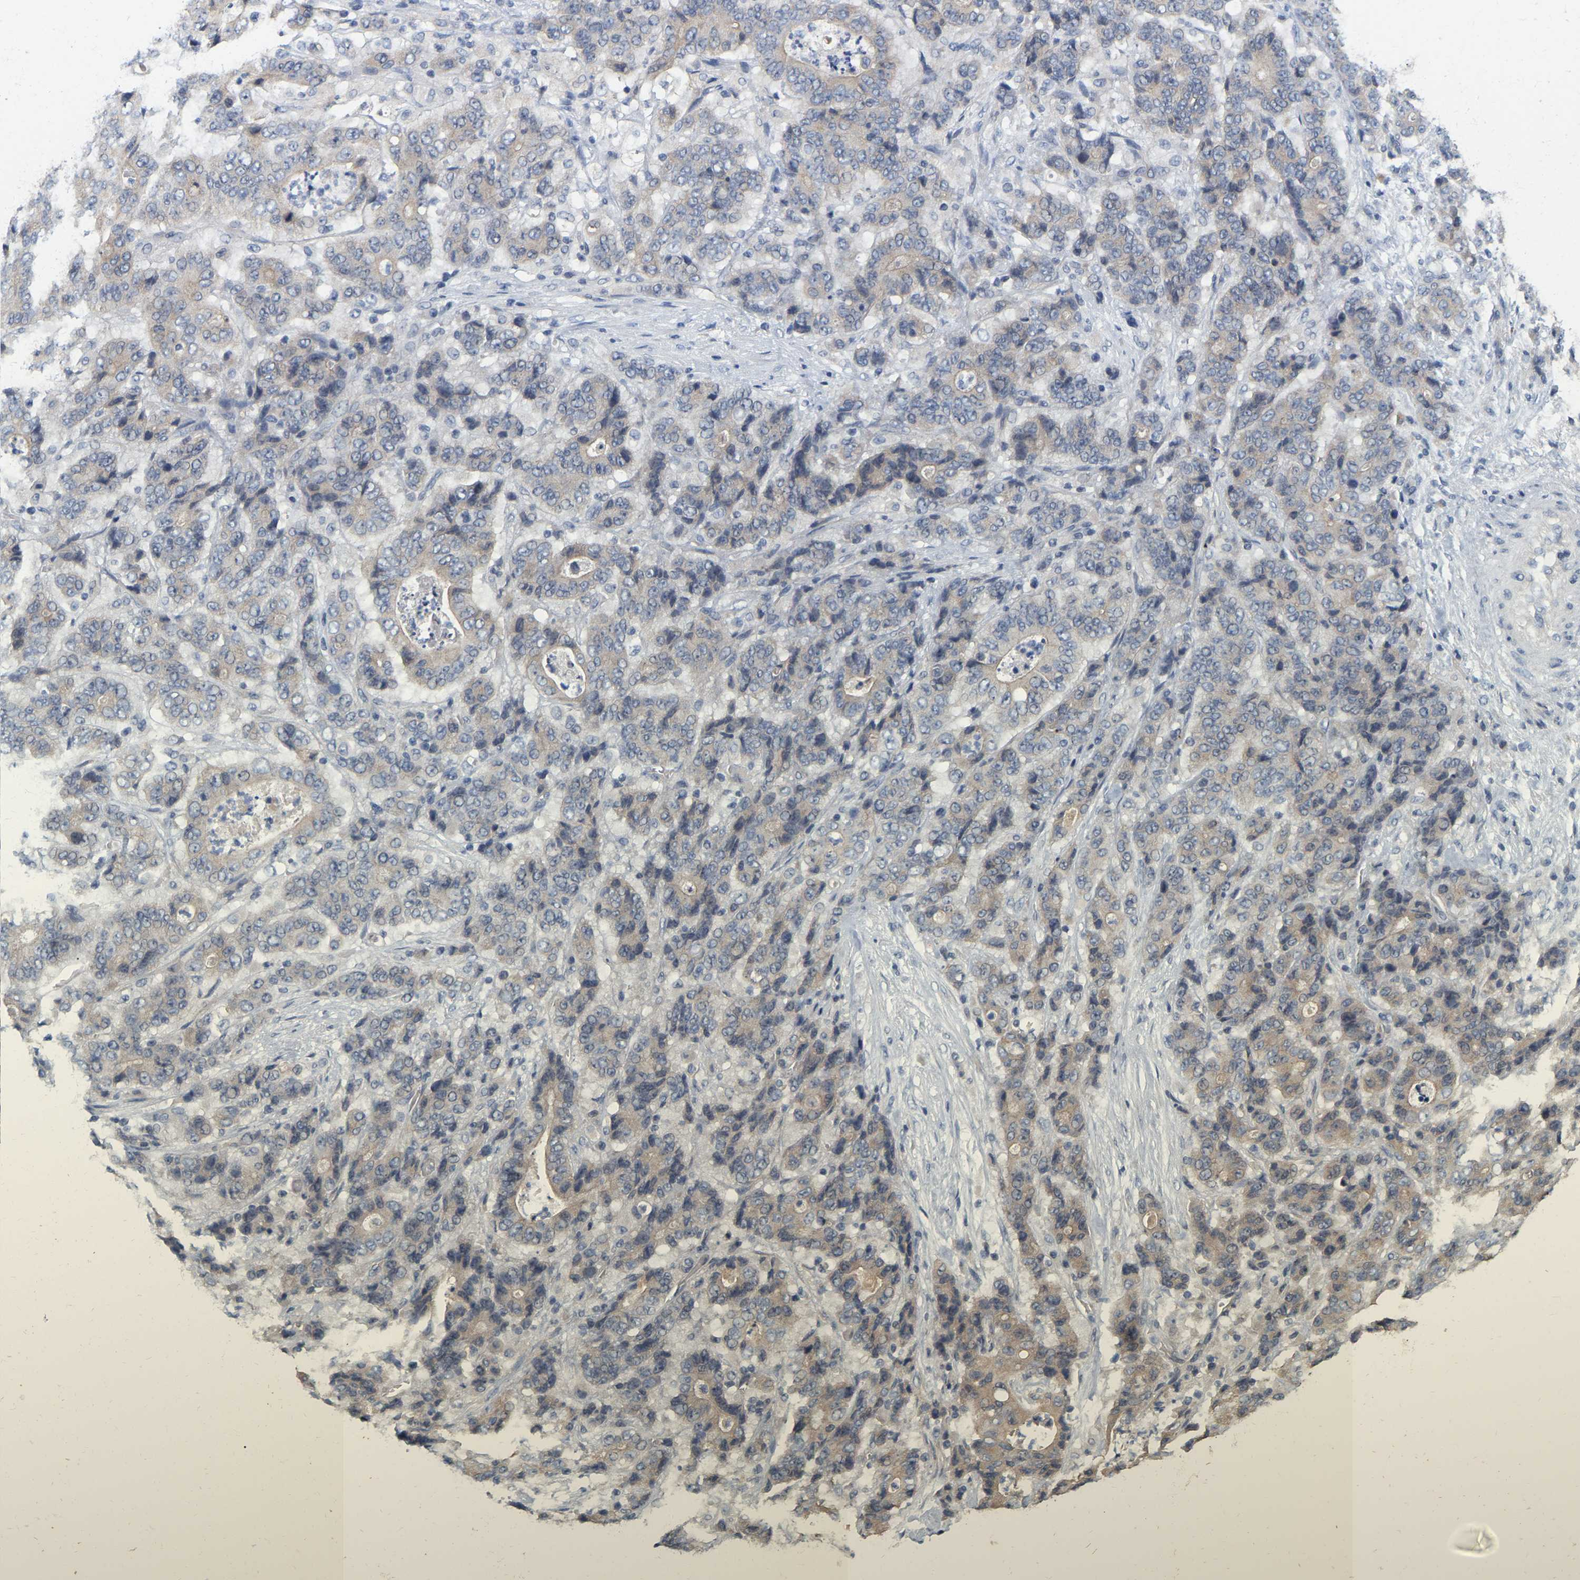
{"staining": {"intensity": "weak", "quantity": "<25%", "location": "cytoplasmic/membranous"}, "tissue": "stomach cancer", "cell_type": "Tumor cells", "image_type": "cancer", "snomed": [{"axis": "morphology", "description": "Adenocarcinoma, NOS"}, {"axis": "topography", "description": "Stomach"}], "caption": "A high-resolution histopathology image shows immunohistochemistry staining of stomach adenocarcinoma, which reveals no significant expression in tumor cells.", "gene": "SSH1", "patient": {"sex": "female", "age": 73}}